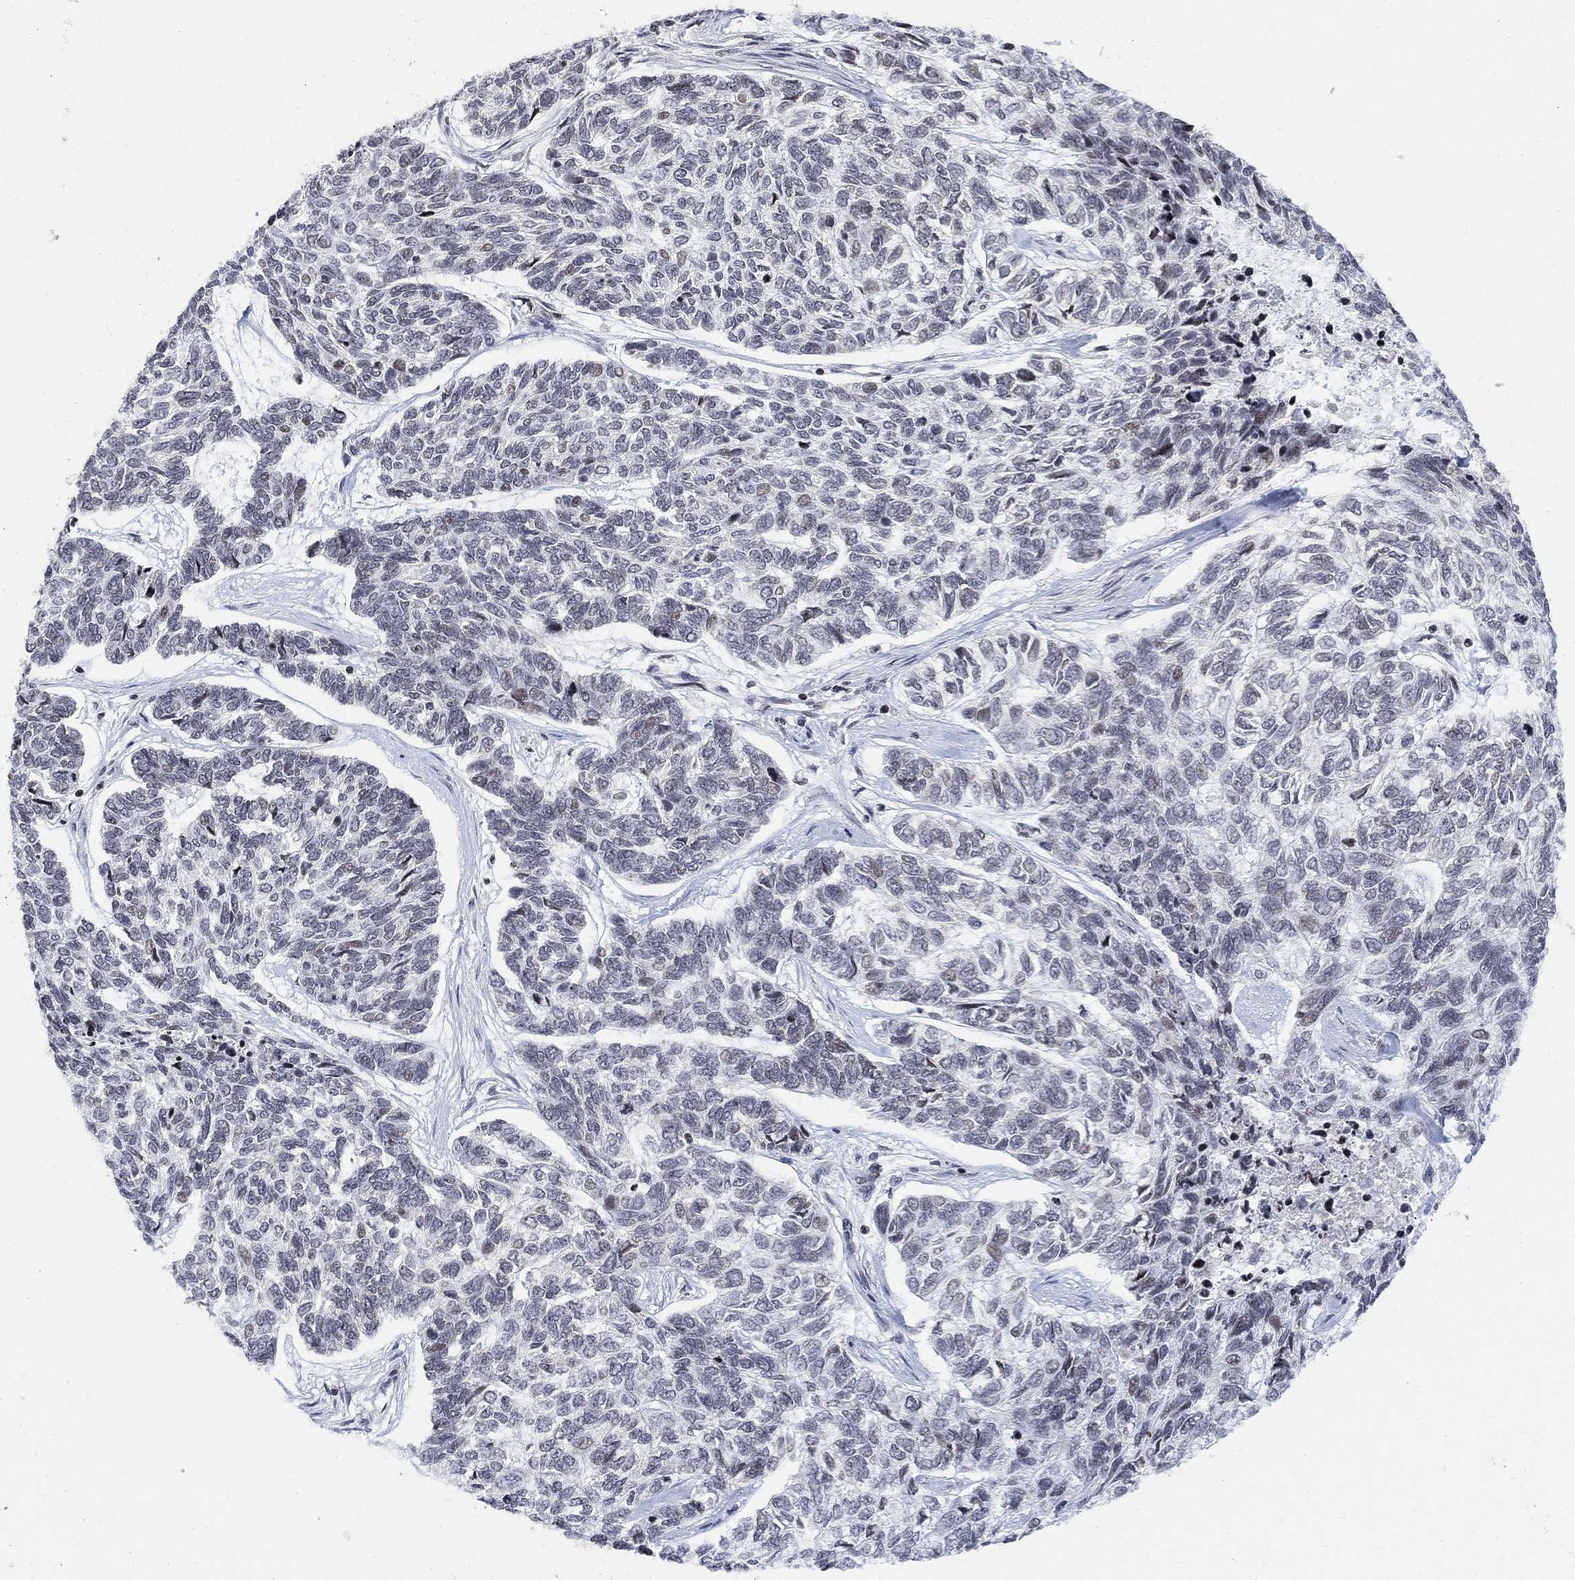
{"staining": {"intensity": "negative", "quantity": "none", "location": "none"}, "tissue": "skin cancer", "cell_type": "Tumor cells", "image_type": "cancer", "snomed": [{"axis": "morphology", "description": "Basal cell carcinoma"}, {"axis": "topography", "description": "Skin"}], "caption": "This is an immunohistochemistry histopathology image of basal cell carcinoma (skin). There is no staining in tumor cells.", "gene": "ABHD14A", "patient": {"sex": "female", "age": 65}}